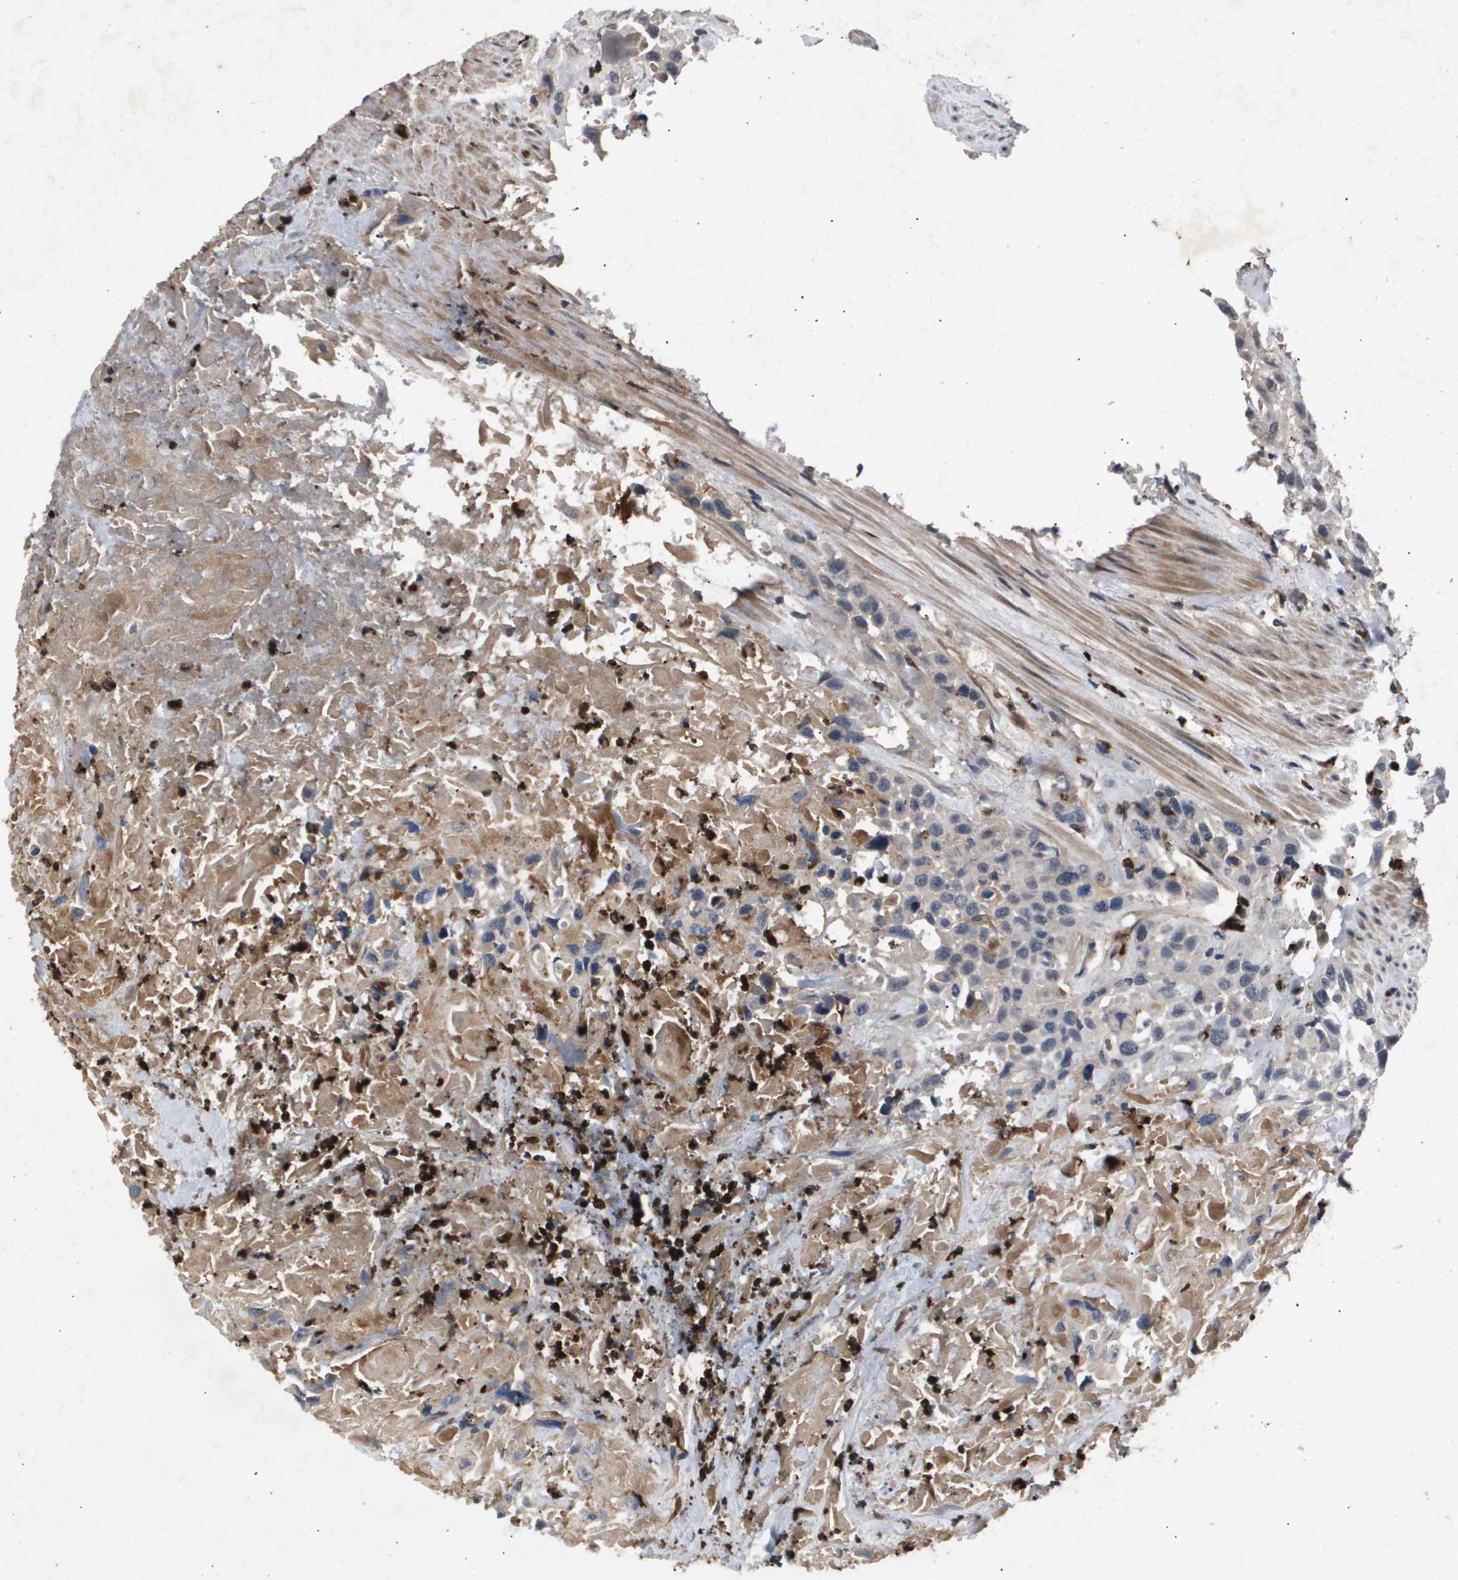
{"staining": {"intensity": "negative", "quantity": "none", "location": "none"}, "tissue": "urothelial cancer", "cell_type": "Tumor cells", "image_type": "cancer", "snomed": [{"axis": "morphology", "description": "Urothelial carcinoma, High grade"}, {"axis": "topography", "description": "Urinary bladder"}], "caption": "The micrograph reveals no staining of tumor cells in urothelial cancer.", "gene": "ERG", "patient": {"sex": "female", "age": 84}}